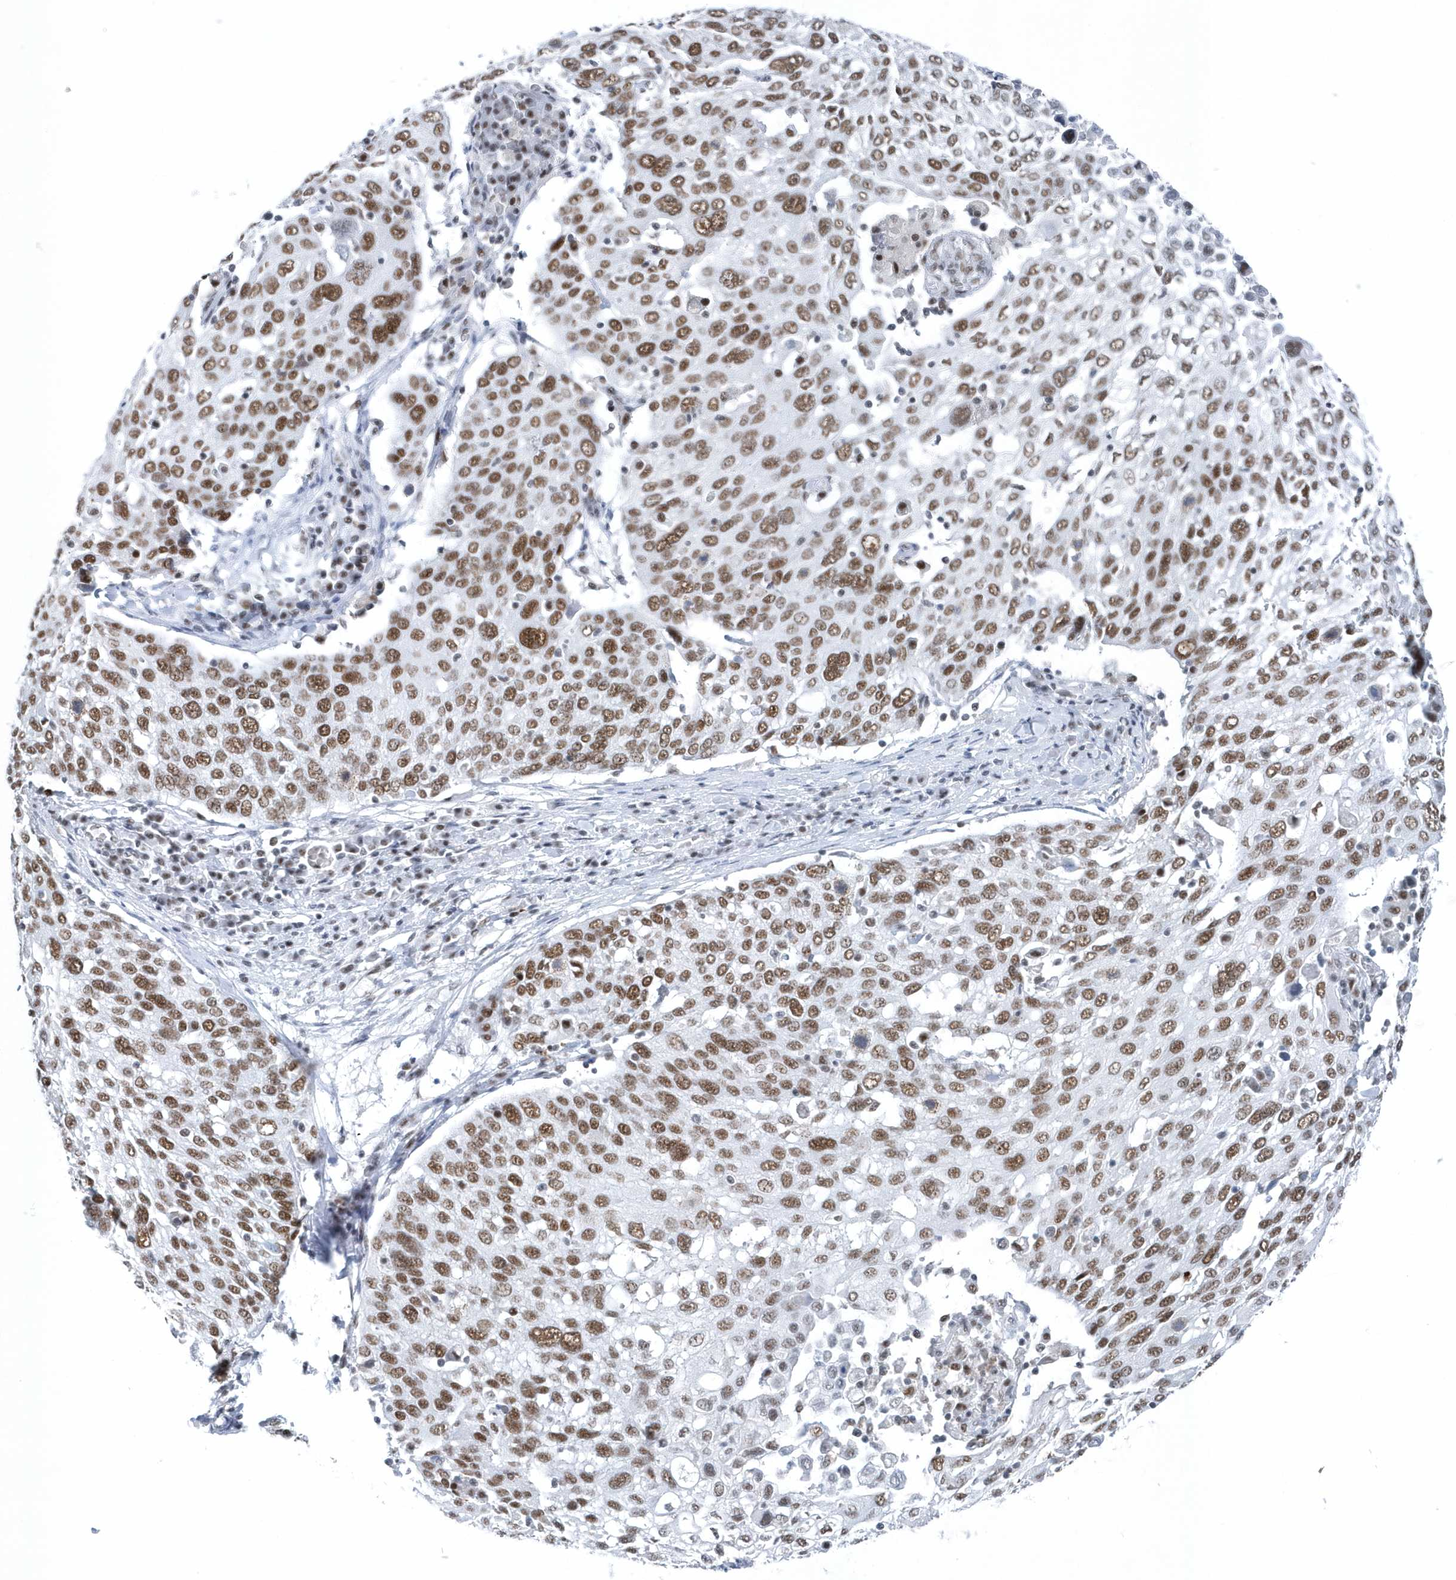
{"staining": {"intensity": "moderate", "quantity": ">75%", "location": "nuclear"}, "tissue": "lung cancer", "cell_type": "Tumor cells", "image_type": "cancer", "snomed": [{"axis": "morphology", "description": "Squamous cell carcinoma, NOS"}, {"axis": "topography", "description": "Lung"}], "caption": "Tumor cells show moderate nuclear positivity in about >75% of cells in lung squamous cell carcinoma.", "gene": "FIP1L1", "patient": {"sex": "male", "age": 65}}